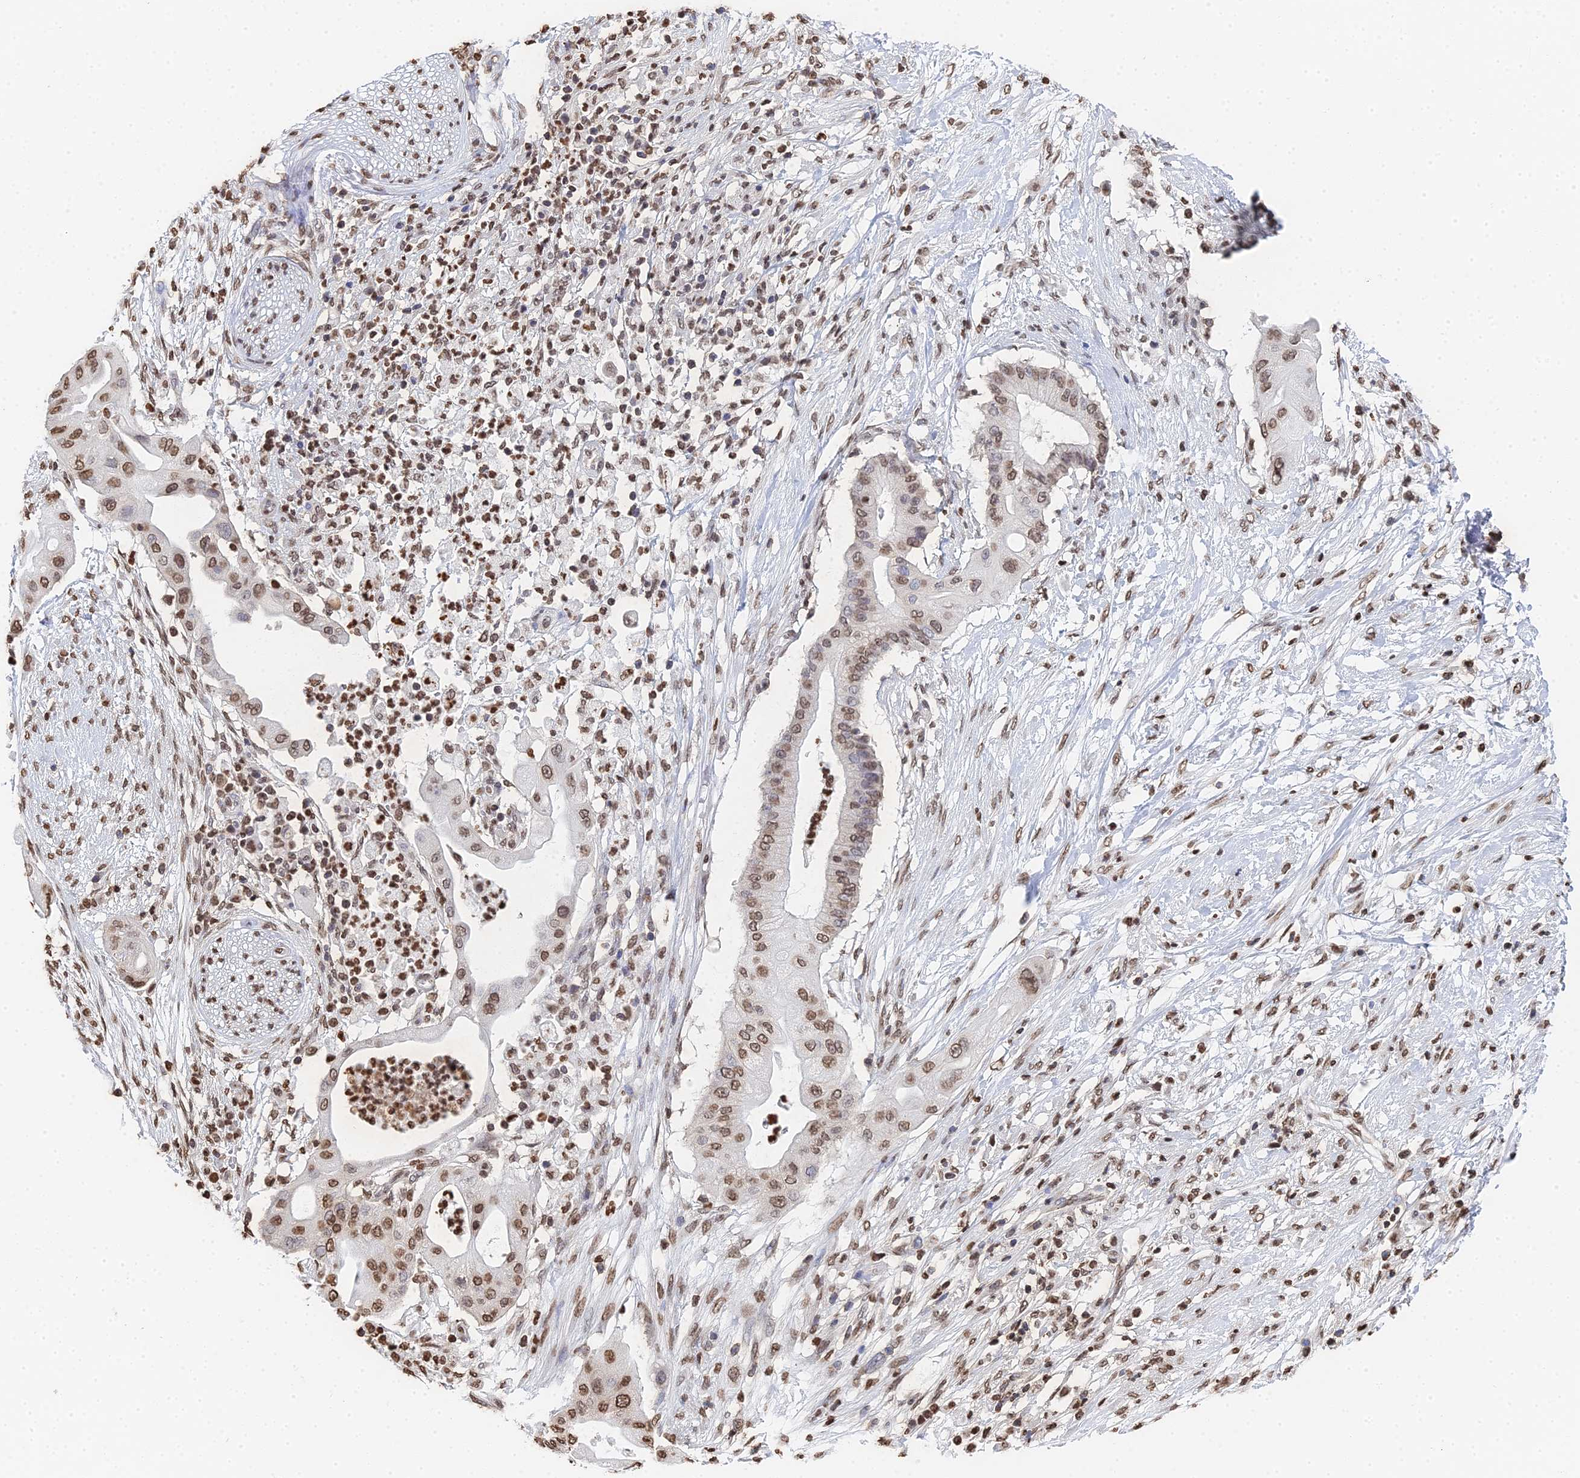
{"staining": {"intensity": "moderate", "quantity": ">75%", "location": "nuclear"}, "tissue": "pancreatic cancer", "cell_type": "Tumor cells", "image_type": "cancer", "snomed": [{"axis": "morphology", "description": "Adenocarcinoma, NOS"}, {"axis": "topography", "description": "Pancreas"}], "caption": "Protein staining demonstrates moderate nuclear expression in approximately >75% of tumor cells in pancreatic cancer (adenocarcinoma).", "gene": "GBP3", "patient": {"sex": "male", "age": 68}}